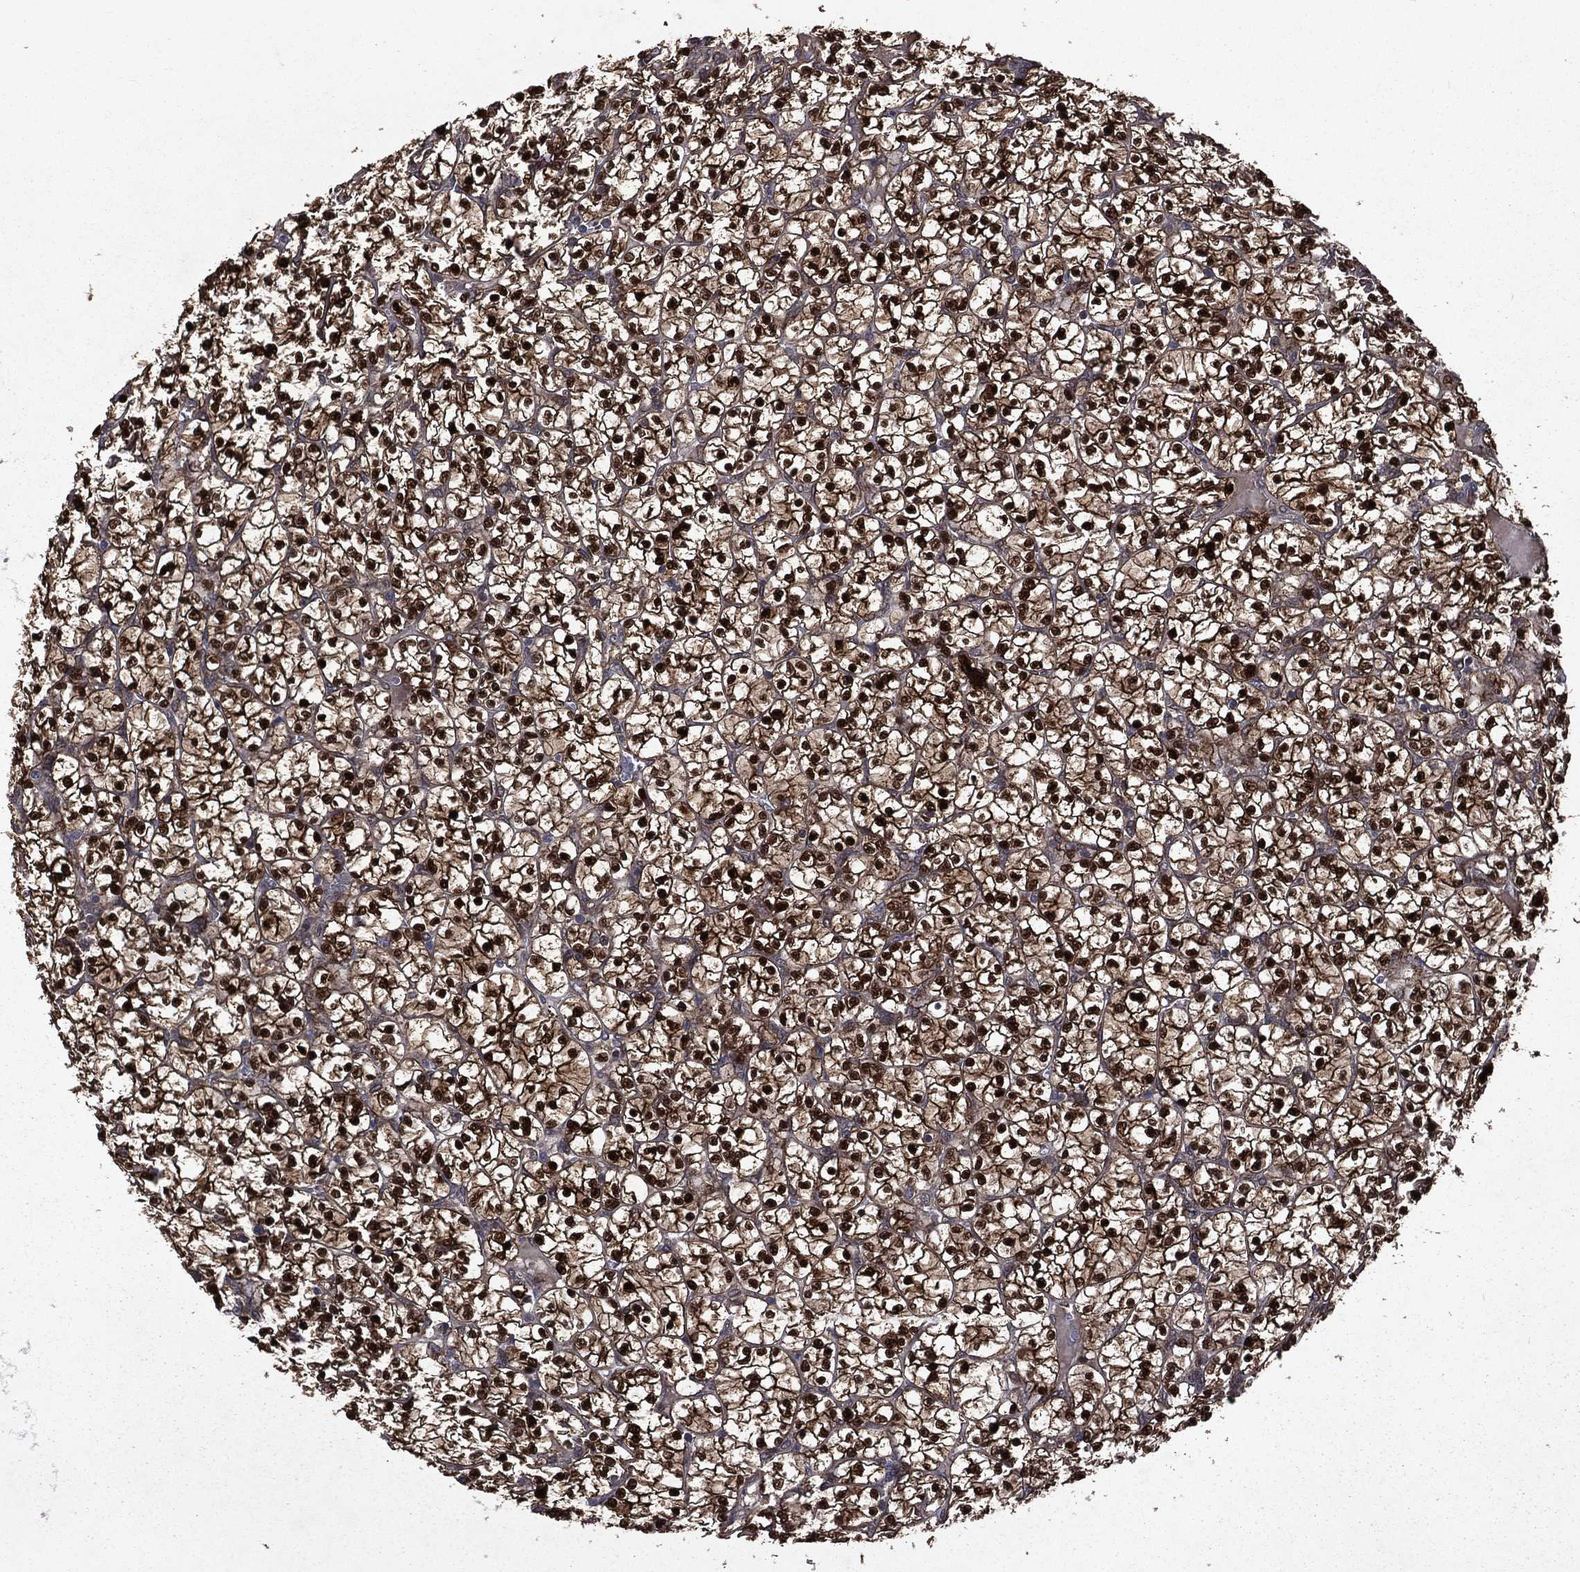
{"staining": {"intensity": "strong", "quantity": ">75%", "location": "cytoplasmic/membranous,nuclear"}, "tissue": "renal cancer", "cell_type": "Tumor cells", "image_type": "cancer", "snomed": [{"axis": "morphology", "description": "Adenocarcinoma, NOS"}, {"axis": "topography", "description": "Kidney"}], "caption": "The histopathology image shows immunohistochemical staining of adenocarcinoma (renal). There is strong cytoplasmic/membranous and nuclear positivity is appreciated in approximately >75% of tumor cells.", "gene": "FGD1", "patient": {"sex": "female", "age": 89}}